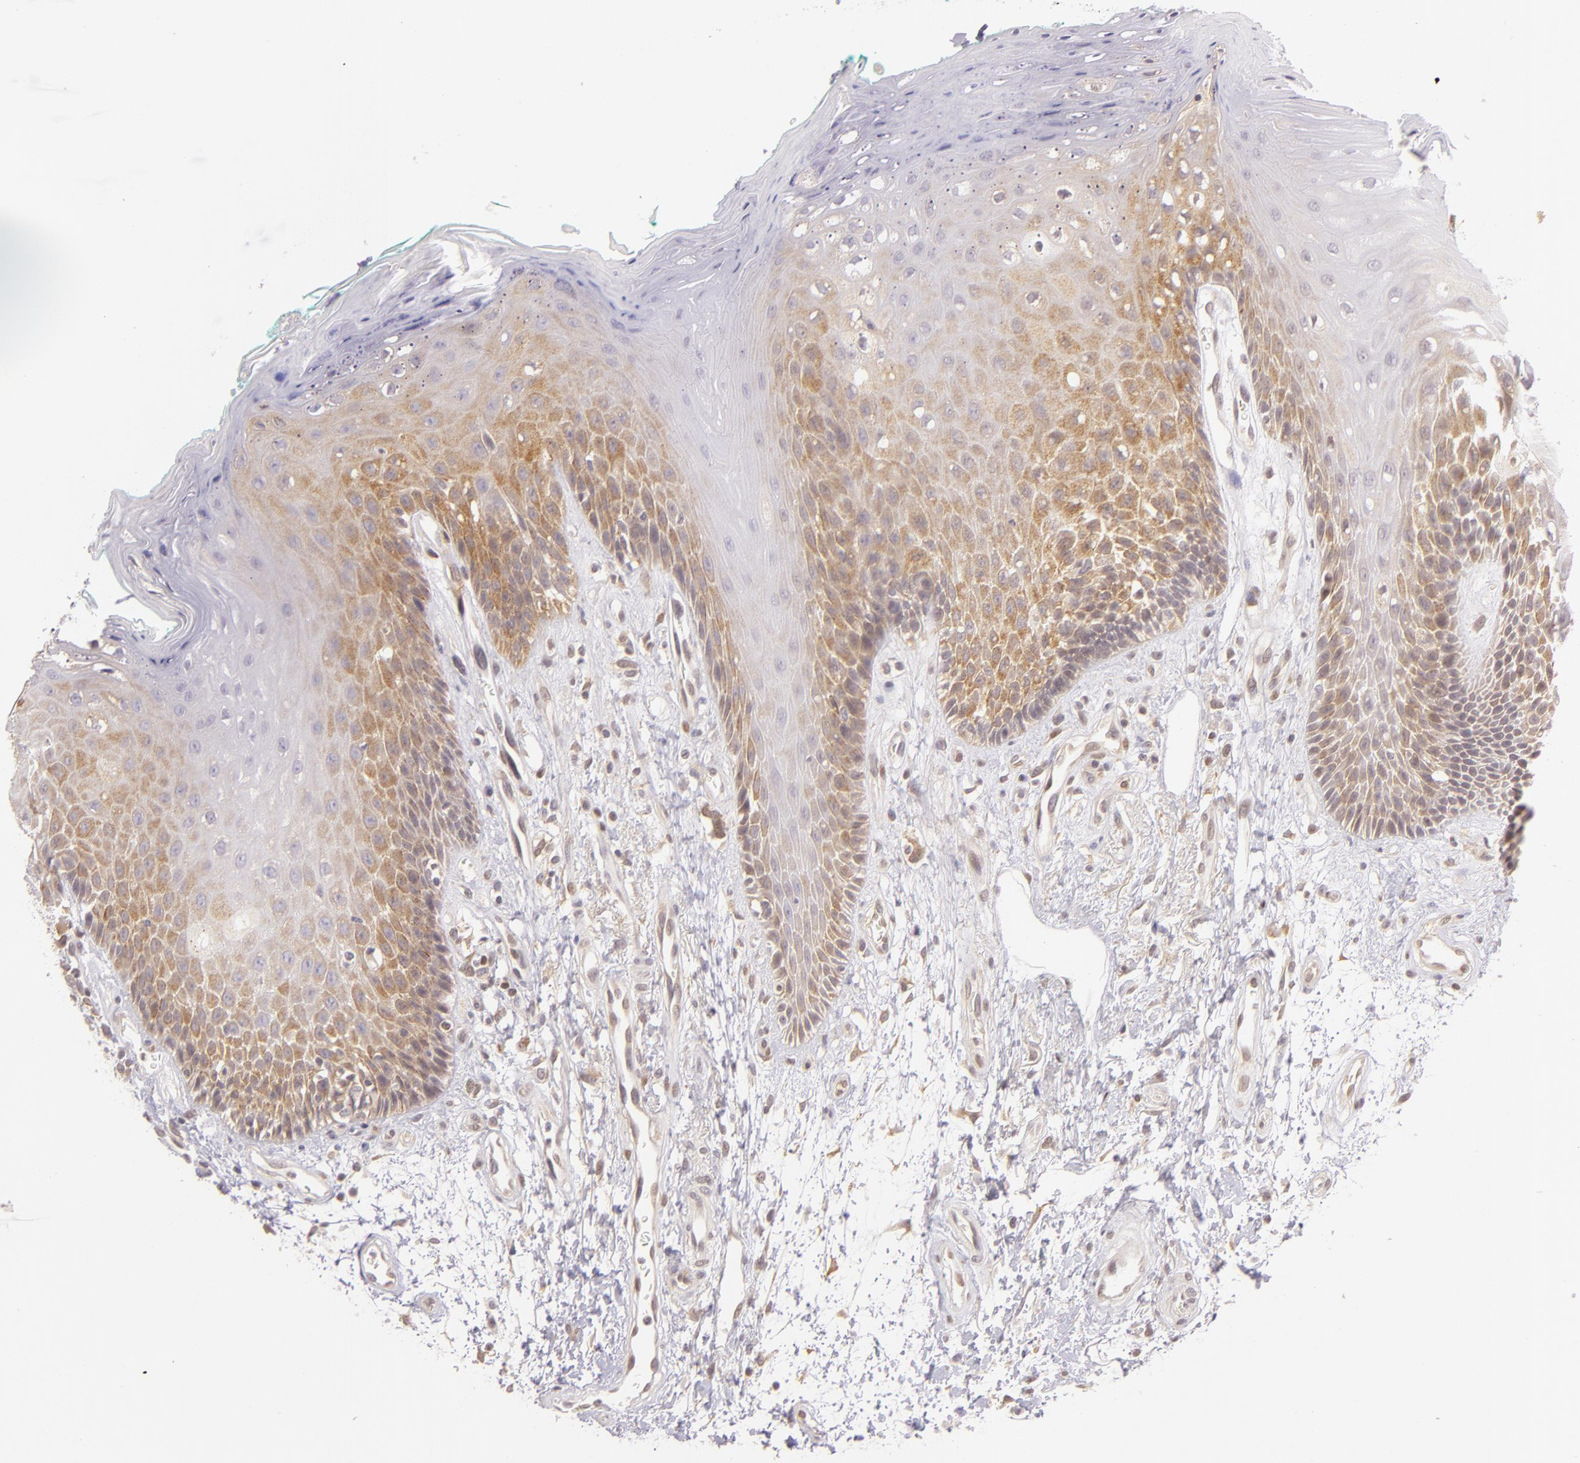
{"staining": {"intensity": "moderate", "quantity": "25%-75%", "location": "cytoplasmic/membranous"}, "tissue": "oral mucosa", "cell_type": "Squamous epithelial cells", "image_type": "normal", "snomed": [{"axis": "morphology", "description": "Normal tissue, NOS"}, {"axis": "morphology", "description": "Squamous cell carcinoma, NOS"}, {"axis": "topography", "description": "Skeletal muscle"}, {"axis": "topography", "description": "Oral tissue"}, {"axis": "topography", "description": "Head-Neck"}], "caption": "Immunohistochemistry micrograph of normal oral mucosa: oral mucosa stained using immunohistochemistry displays medium levels of moderate protein expression localized specifically in the cytoplasmic/membranous of squamous epithelial cells, appearing as a cytoplasmic/membranous brown color.", "gene": "ENSG00000290315", "patient": {"sex": "female", "age": 84}}